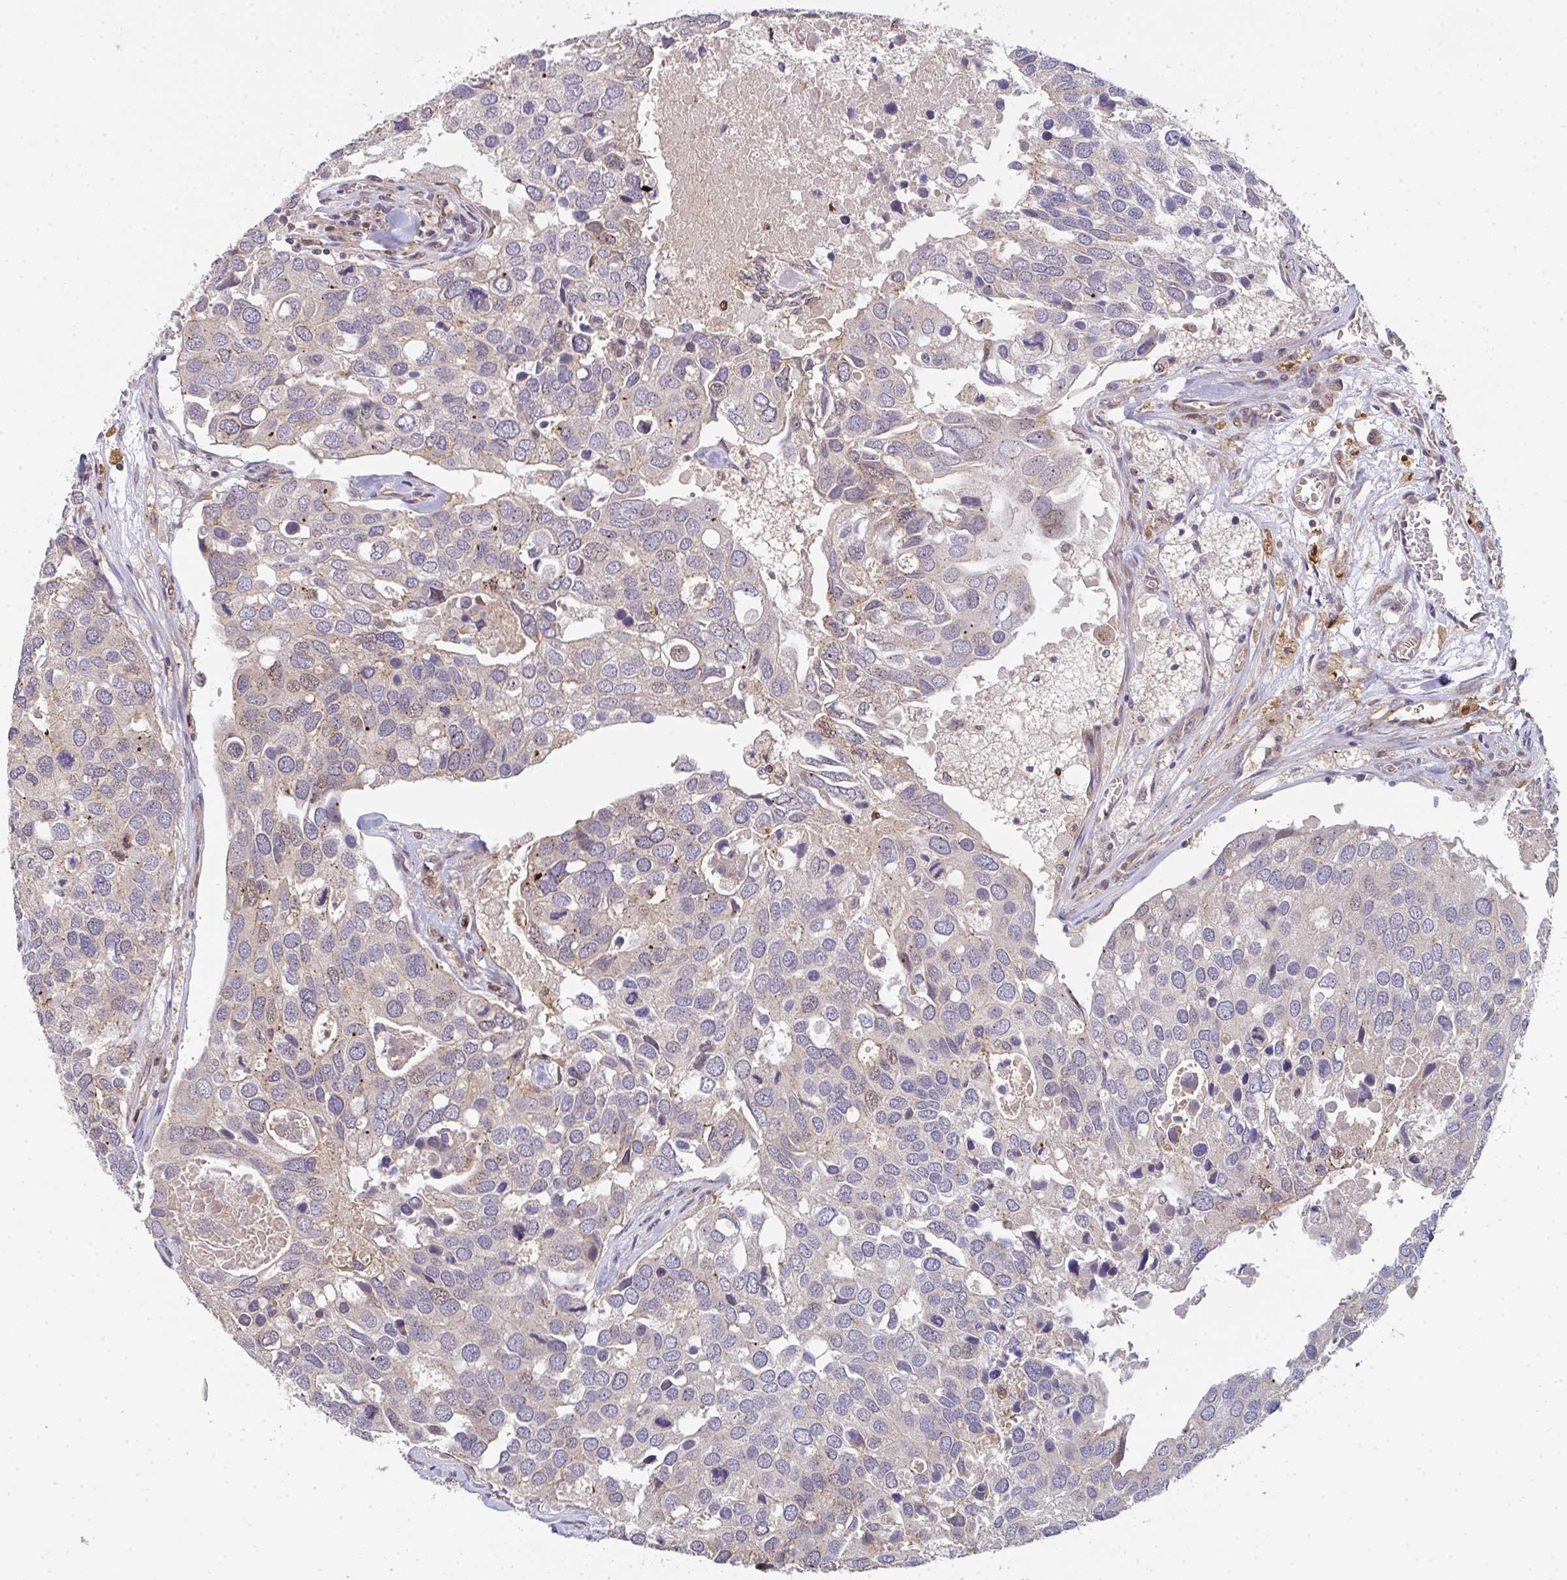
{"staining": {"intensity": "negative", "quantity": "none", "location": "none"}, "tissue": "breast cancer", "cell_type": "Tumor cells", "image_type": "cancer", "snomed": [{"axis": "morphology", "description": "Duct carcinoma"}, {"axis": "topography", "description": "Breast"}], "caption": "IHC histopathology image of breast cancer stained for a protein (brown), which shows no staining in tumor cells.", "gene": "SIMC1", "patient": {"sex": "female", "age": 83}}